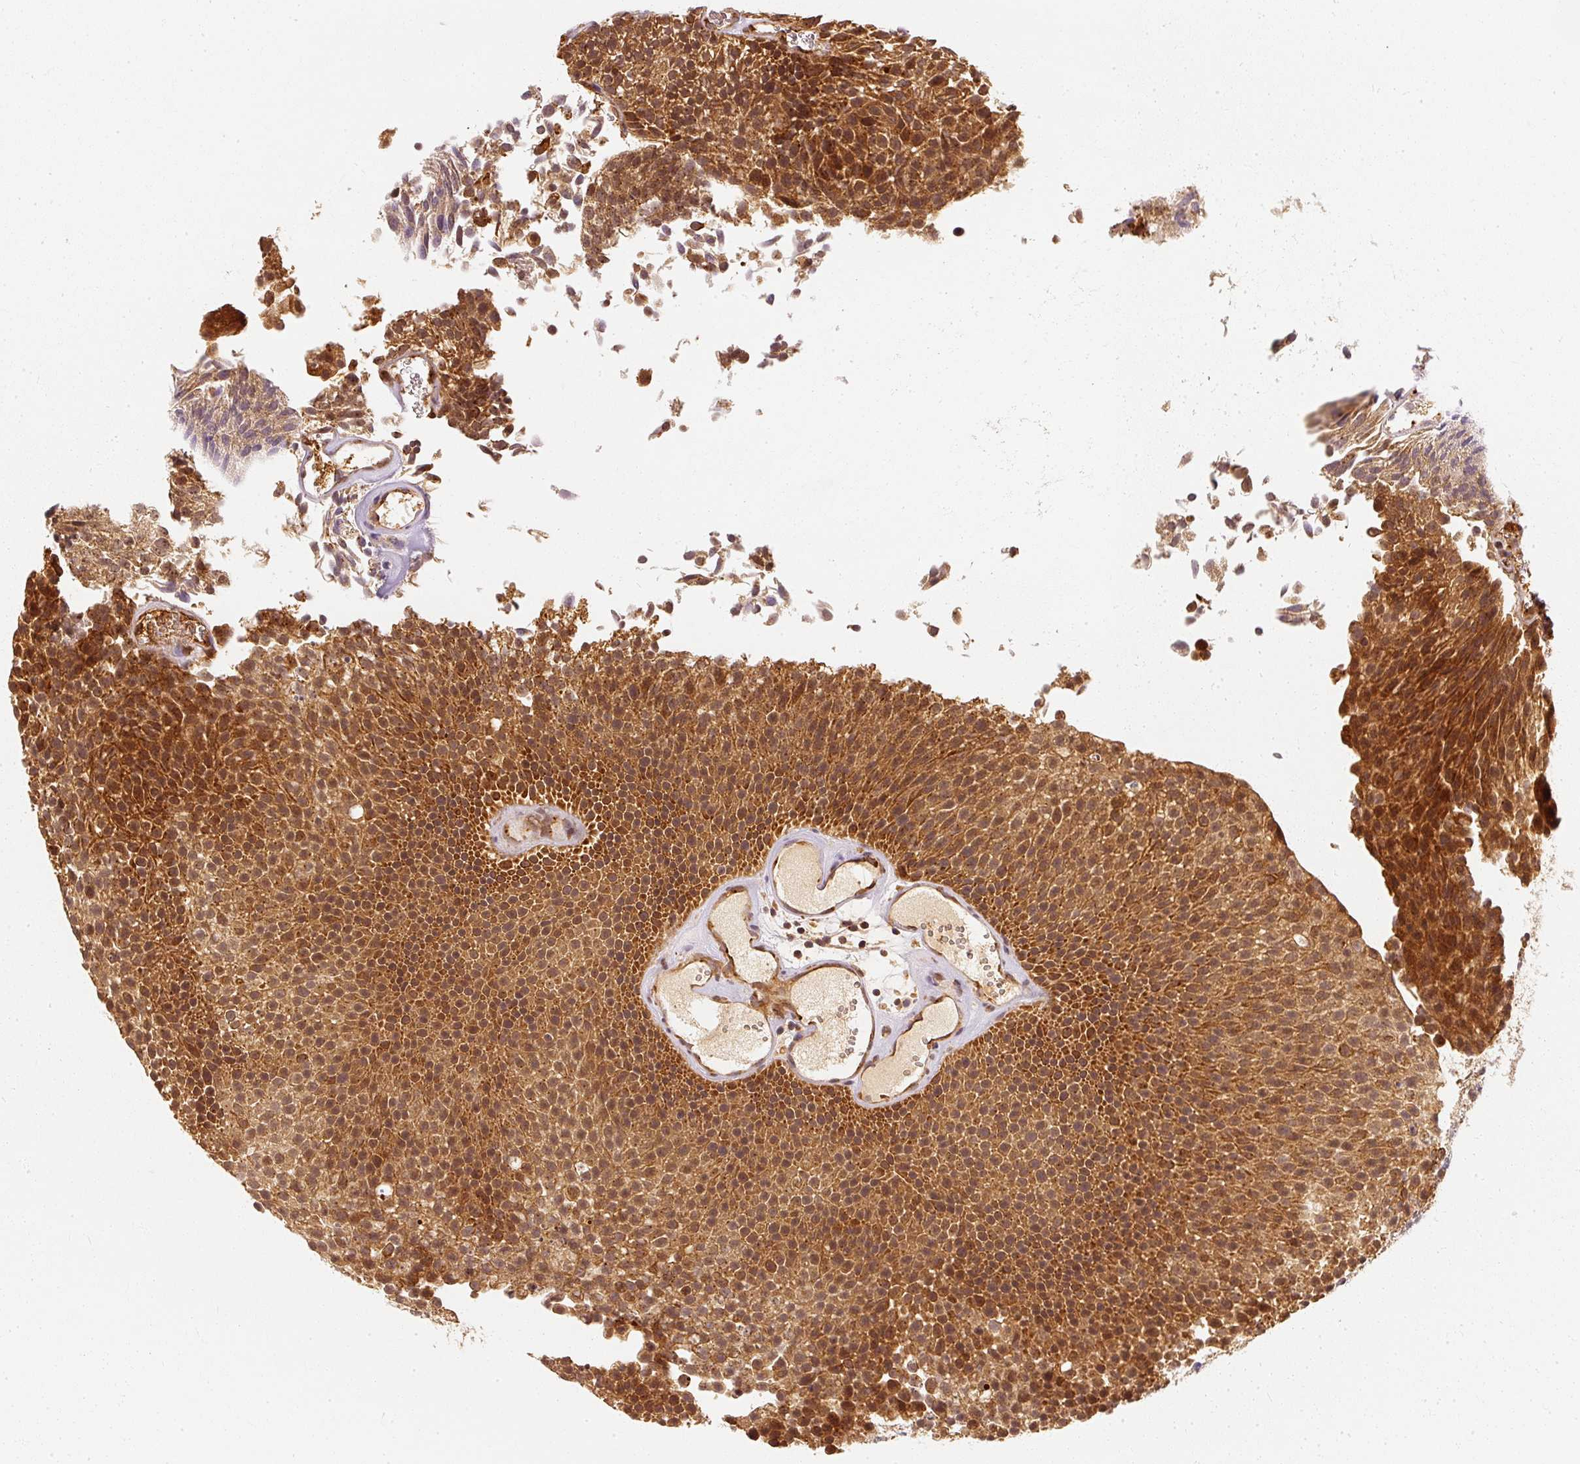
{"staining": {"intensity": "strong", "quantity": ">75%", "location": "cytoplasmic/membranous"}, "tissue": "urothelial cancer", "cell_type": "Tumor cells", "image_type": "cancer", "snomed": [{"axis": "morphology", "description": "Urothelial carcinoma, Low grade"}, {"axis": "topography", "description": "Urinary bladder"}], "caption": "Urothelial carcinoma (low-grade) stained for a protein (brown) reveals strong cytoplasmic/membranous positive expression in about >75% of tumor cells.", "gene": "EEF1A2", "patient": {"sex": "female", "age": 79}}